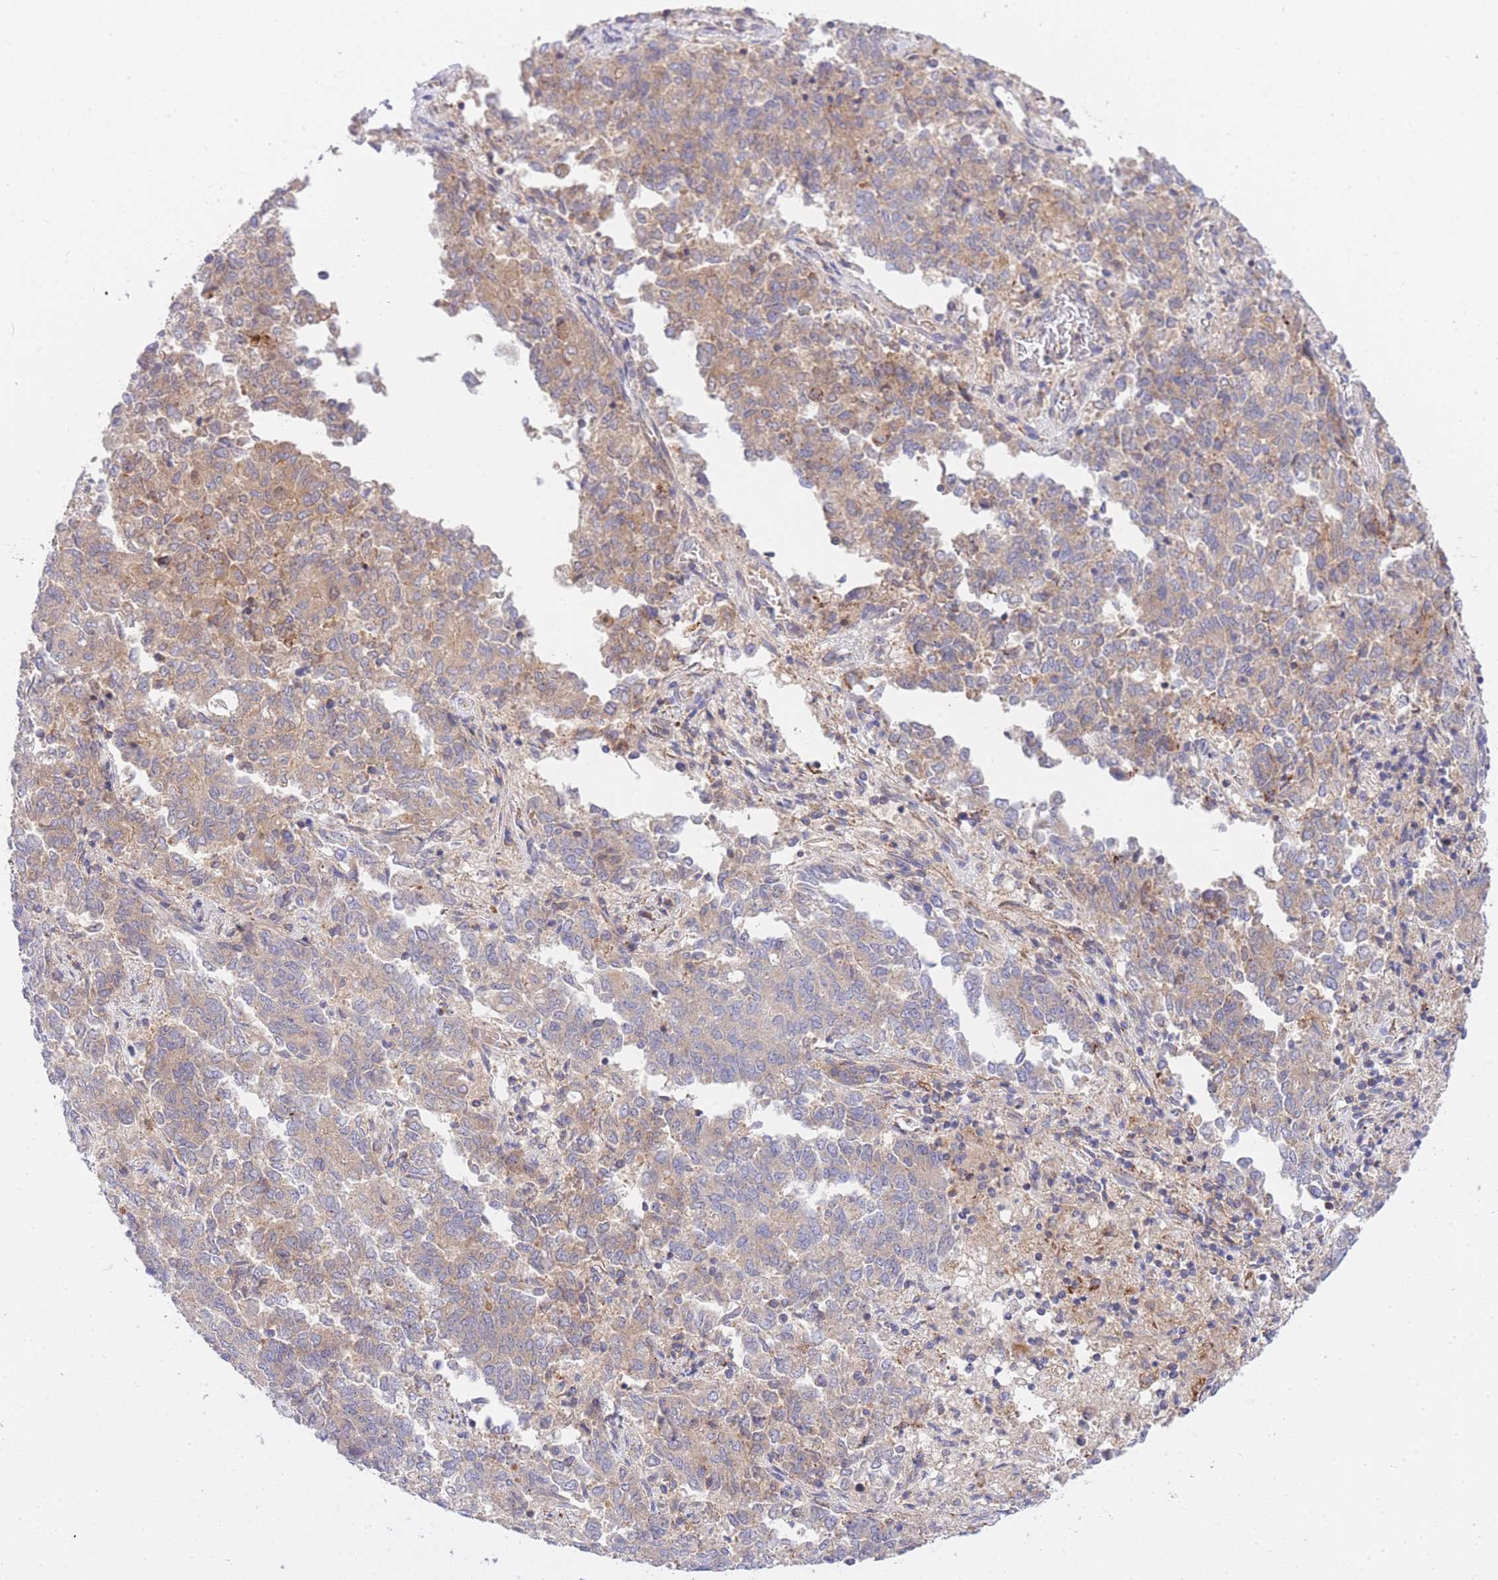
{"staining": {"intensity": "moderate", "quantity": ">75%", "location": "cytoplasmic/membranous"}, "tissue": "endometrial cancer", "cell_type": "Tumor cells", "image_type": "cancer", "snomed": [{"axis": "morphology", "description": "Adenocarcinoma, NOS"}, {"axis": "topography", "description": "Endometrium"}], "caption": "Immunohistochemistry of human endometrial cancer (adenocarcinoma) reveals medium levels of moderate cytoplasmic/membranous positivity in approximately >75% of tumor cells.", "gene": "EIF2B2", "patient": {"sex": "female", "age": 80}}